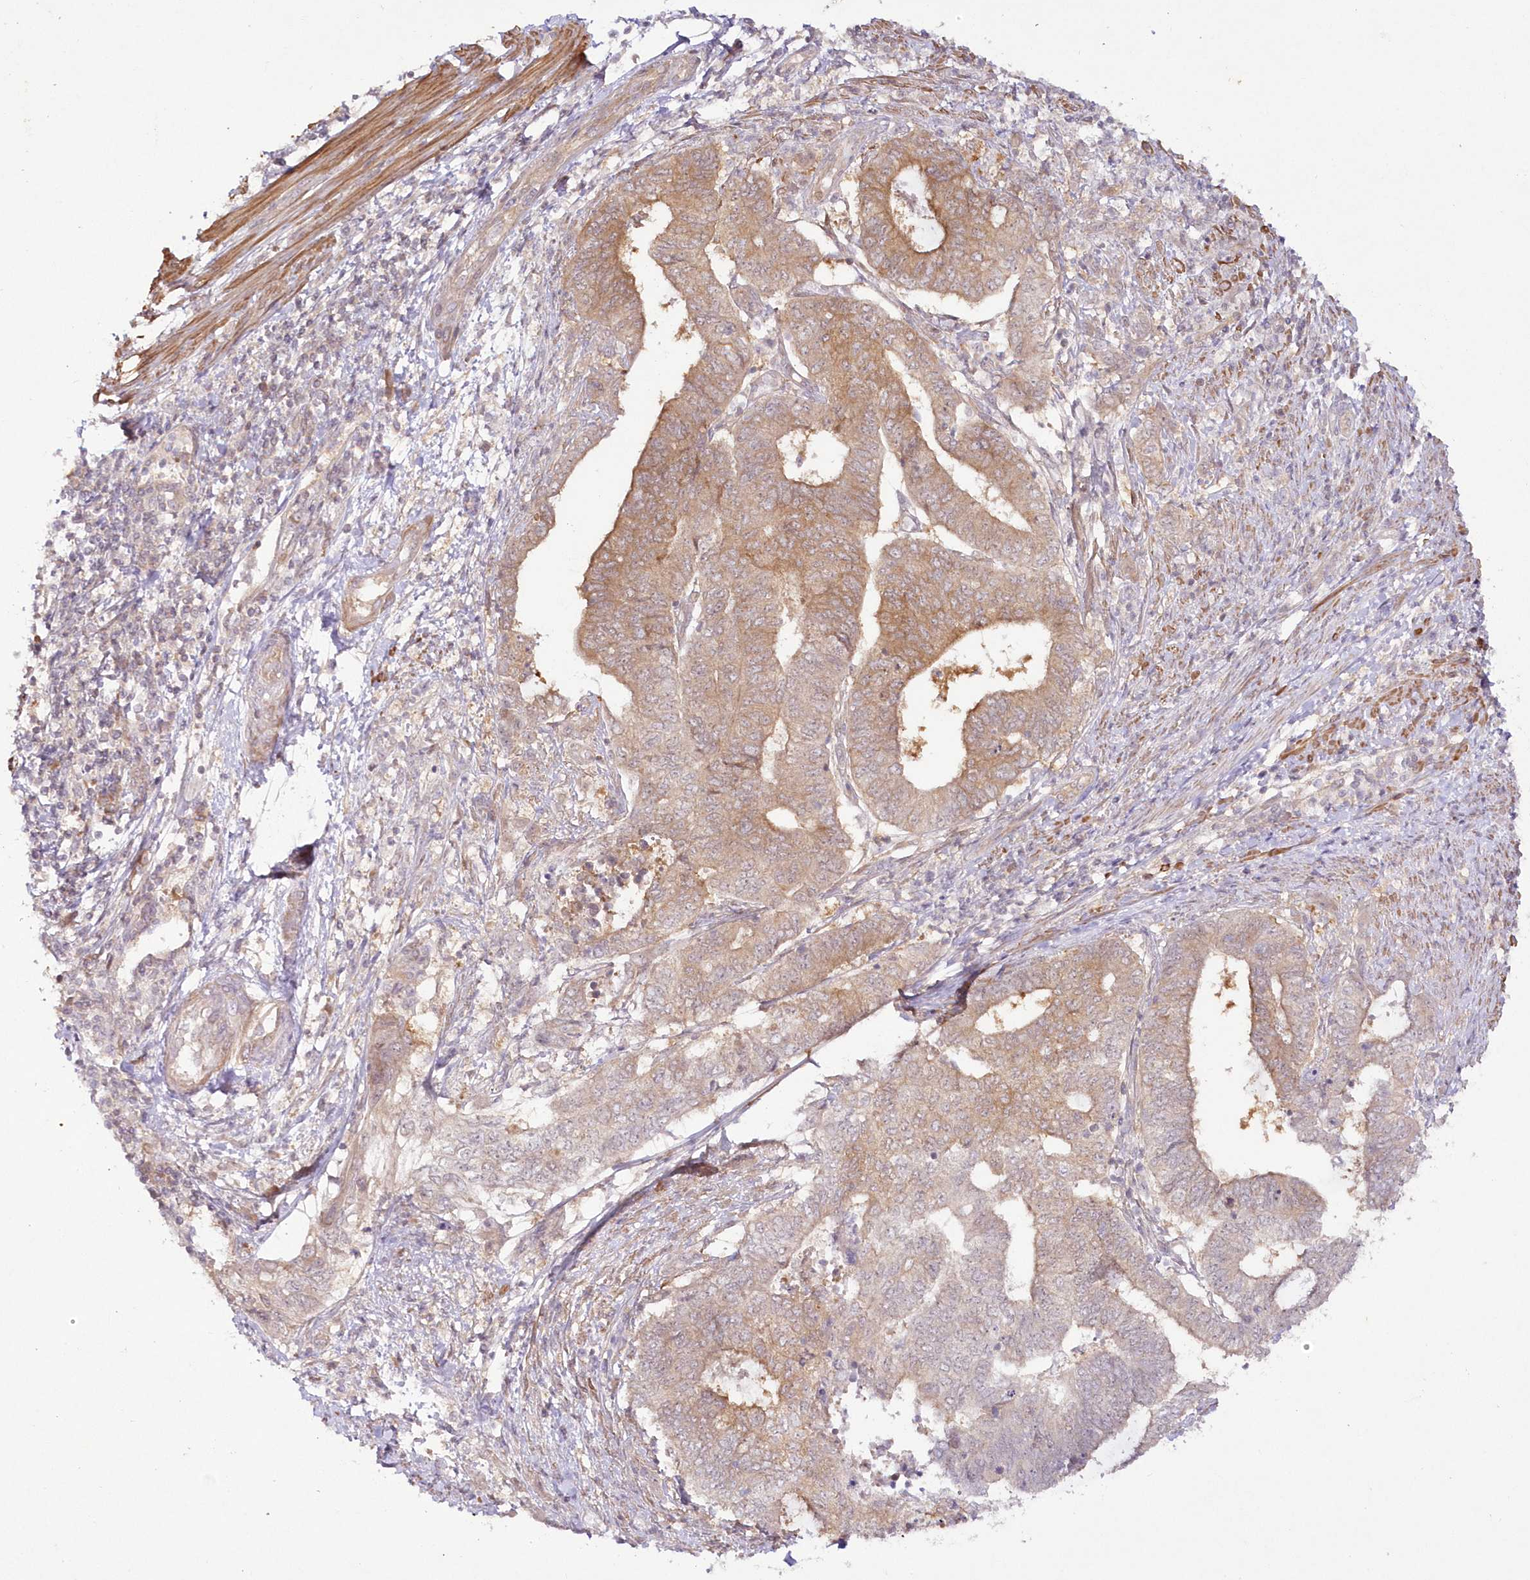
{"staining": {"intensity": "moderate", "quantity": "25%-75%", "location": "cytoplasmic/membranous"}, "tissue": "endometrial cancer", "cell_type": "Tumor cells", "image_type": "cancer", "snomed": [{"axis": "morphology", "description": "Adenocarcinoma, NOS"}, {"axis": "topography", "description": "Uterus"}, {"axis": "topography", "description": "Endometrium"}], "caption": "Protein staining of endometrial cancer tissue reveals moderate cytoplasmic/membranous positivity in approximately 25%-75% of tumor cells.", "gene": "IPMK", "patient": {"sex": "female", "age": 70}}